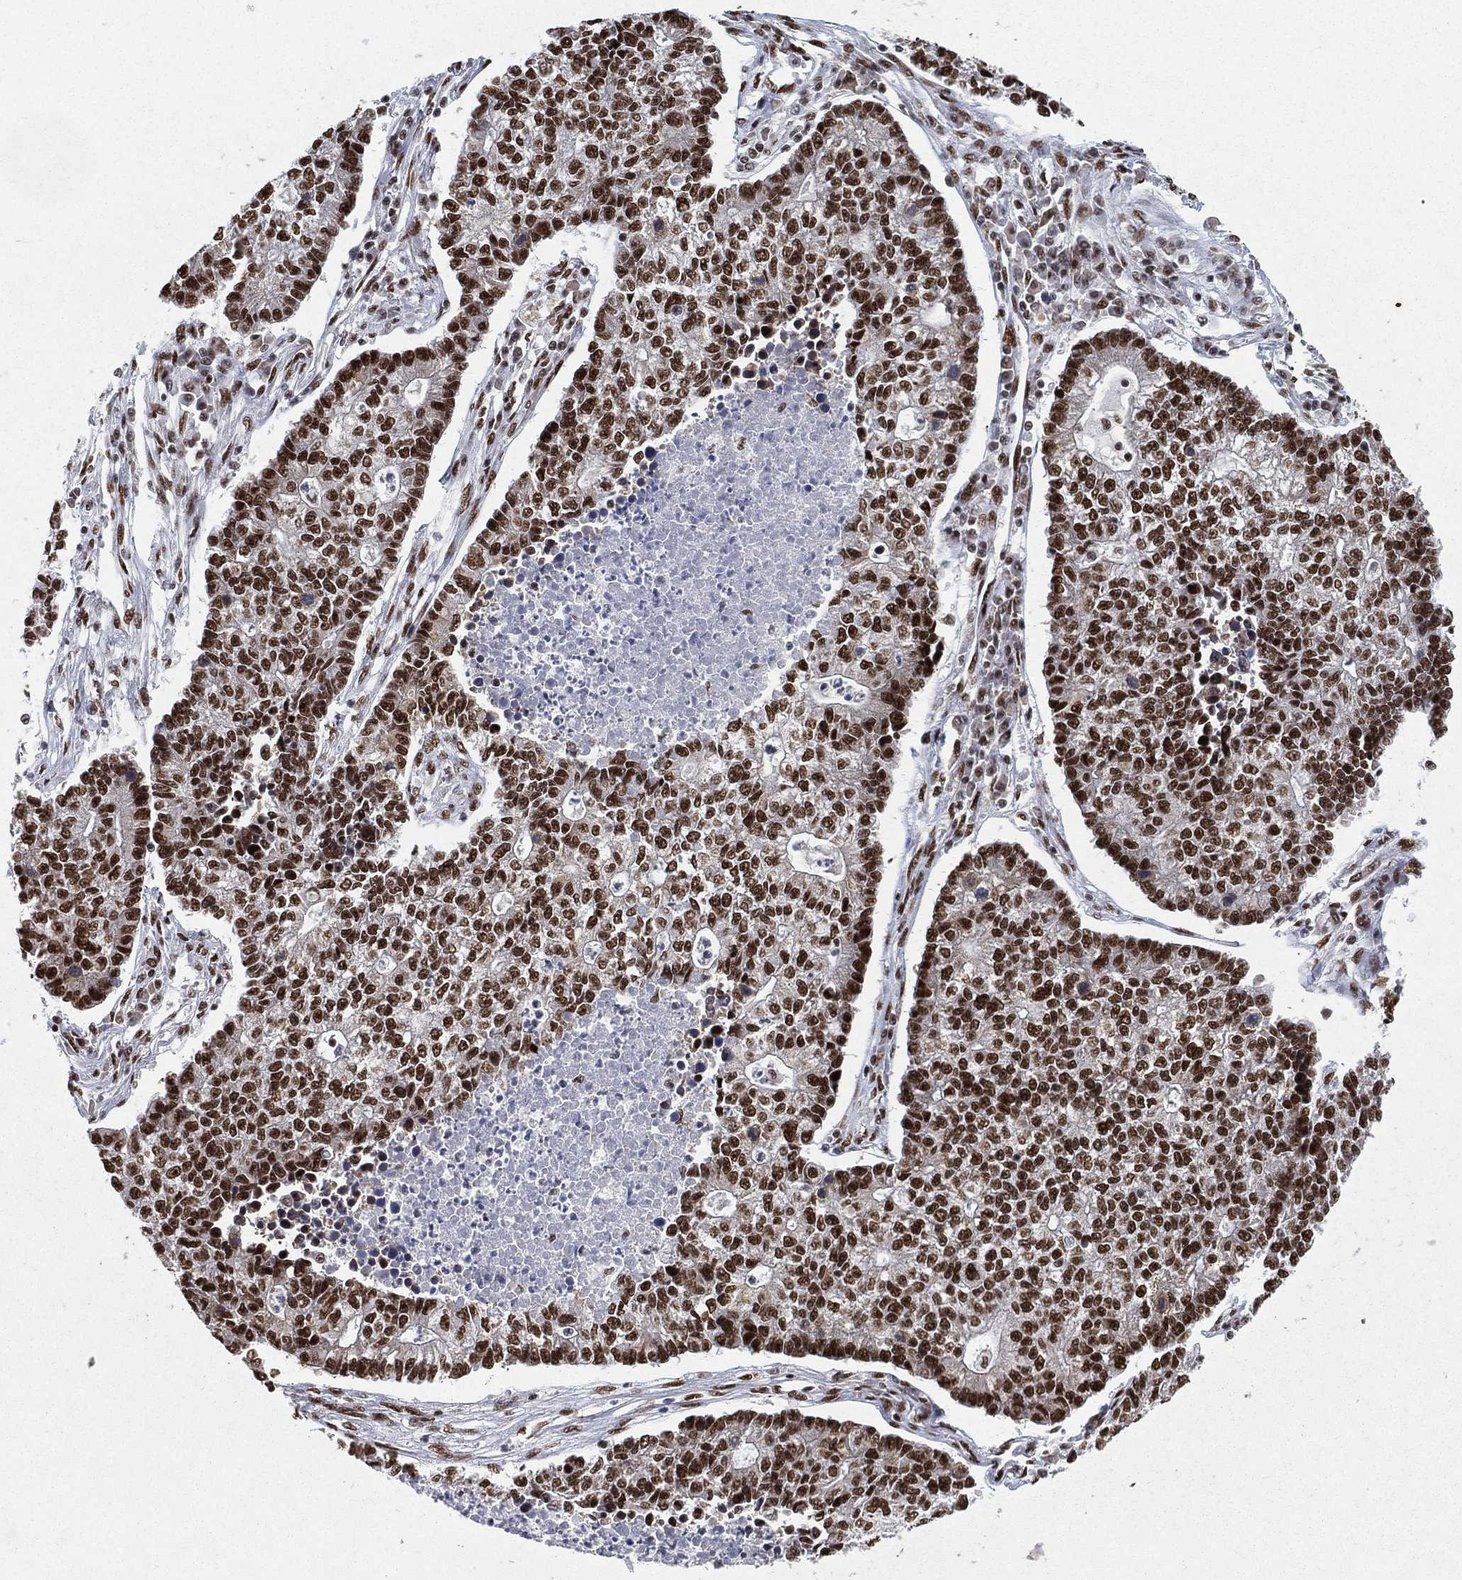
{"staining": {"intensity": "strong", "quantity": ">75%", "location": "nuclear"}, "tissue": "lung cancer", "cell_type": "Tumor cells", "image_type": "cancer", "snomed": [{"axis": "morphology", "description": "Adenocarcinoma, NOS"}, {"axis": "topography", "description": "Lung"}], "caption": "The photomicrograph exhibits staining of lung cancer, revealing strong nuclear protein positivity (brown color) within tumor cells.", "gene": "DDX27", "patient": {"sex": "male", "age": 57}}